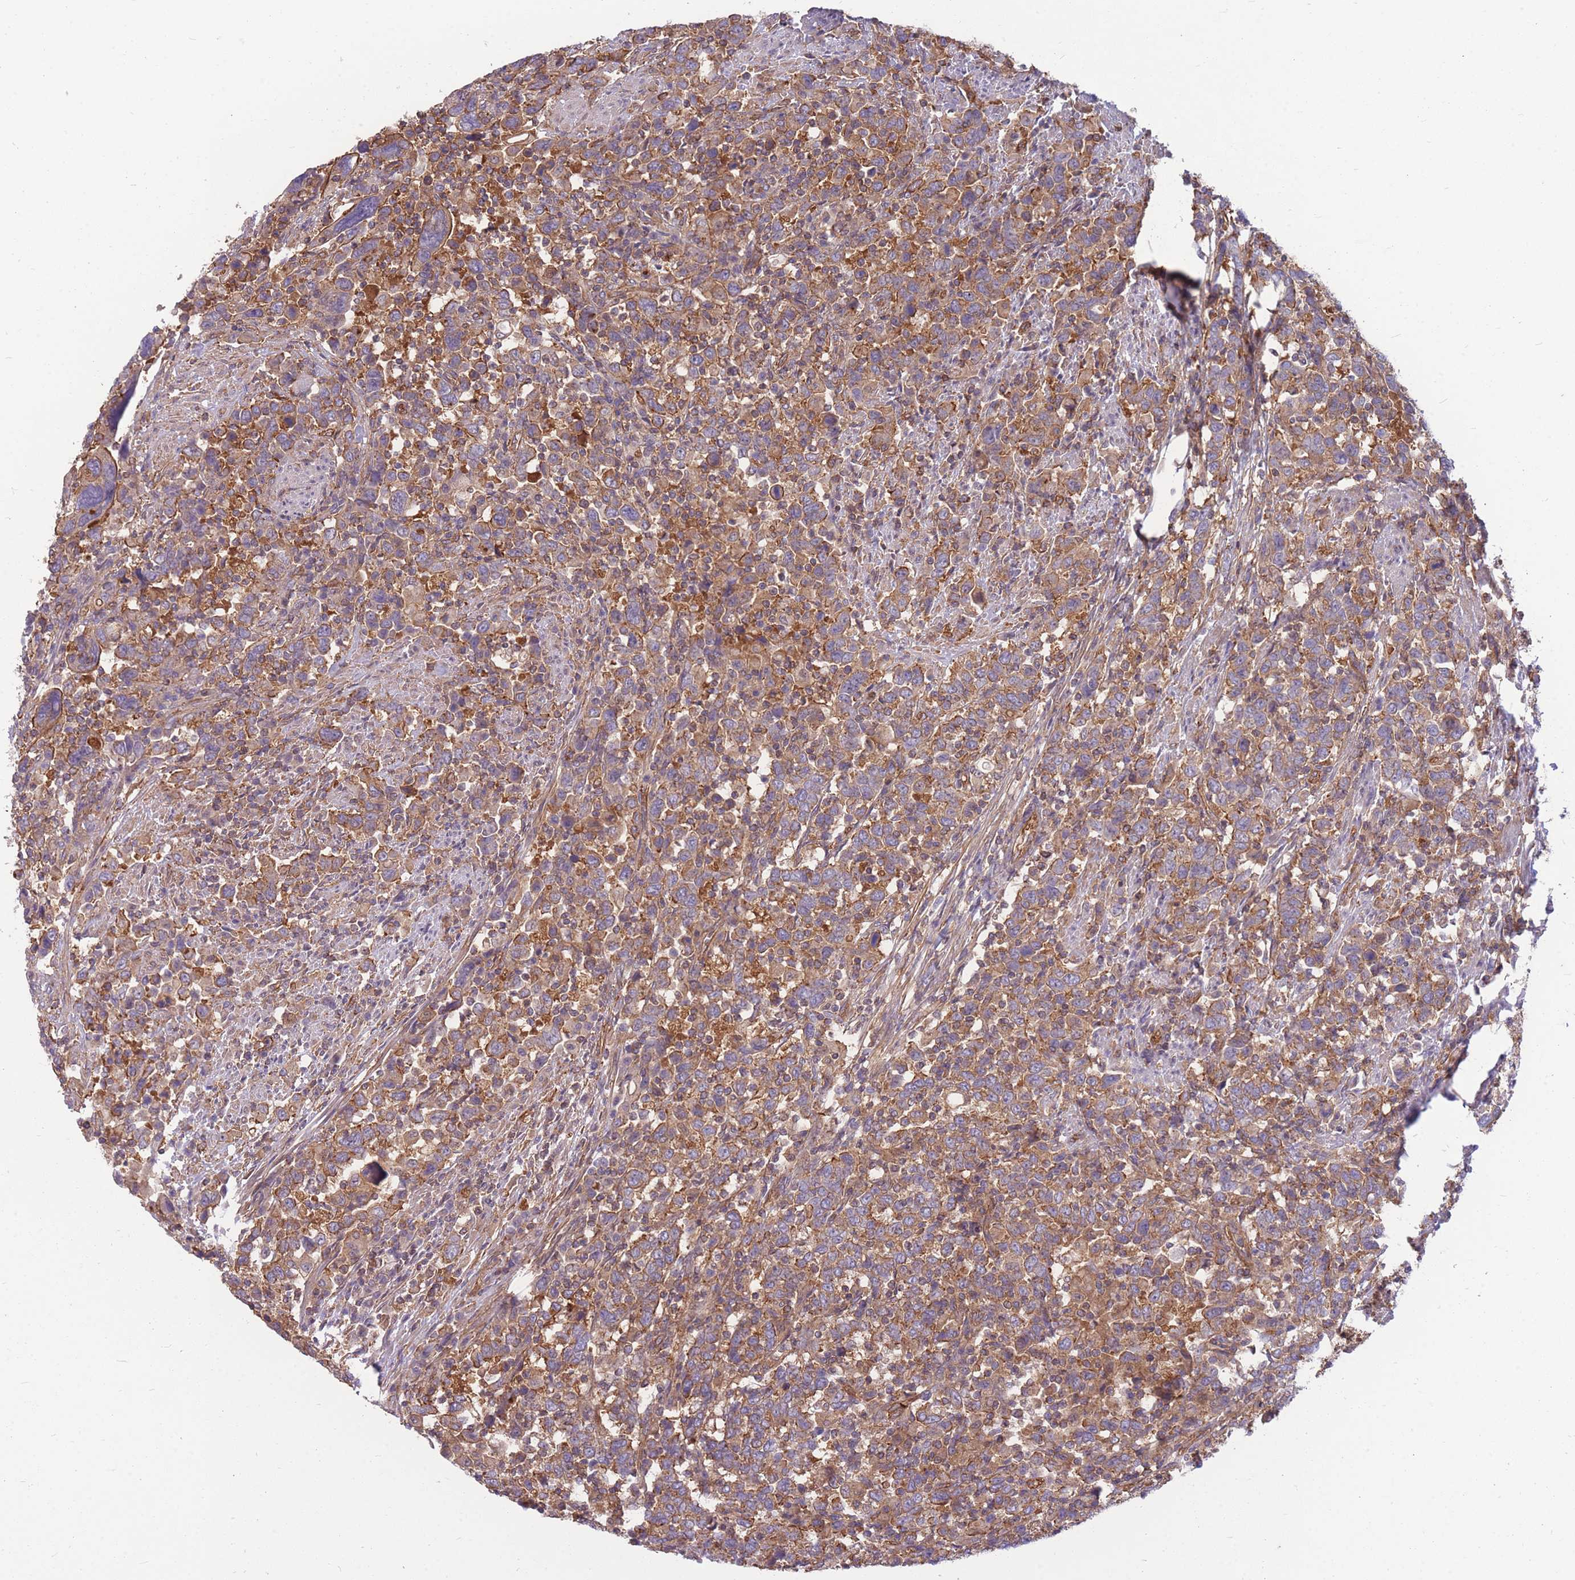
{"staining": {"intensity": "moderate", "quantity": ">75%", "location": "cytoplasmic/membranous"}, "tissue": "urothelial cancer", "cell_type": "Tumor cells", "image_type": "cancer", "snomed": [{"axis": "morphology", "description": "Urothelial carcinoma, High grade"}, {"axis": "topography", "description": "Urinary bladder"}], "caption": "IHC photomicrograph of urothelial cancer stained for a protein (brown), which shows medium levels of moderate cytoplasmic/membranous positivity in about >75% of tumor cells.", "gene": "GGA1", "patient": {"sex": "male", "age": 61}}